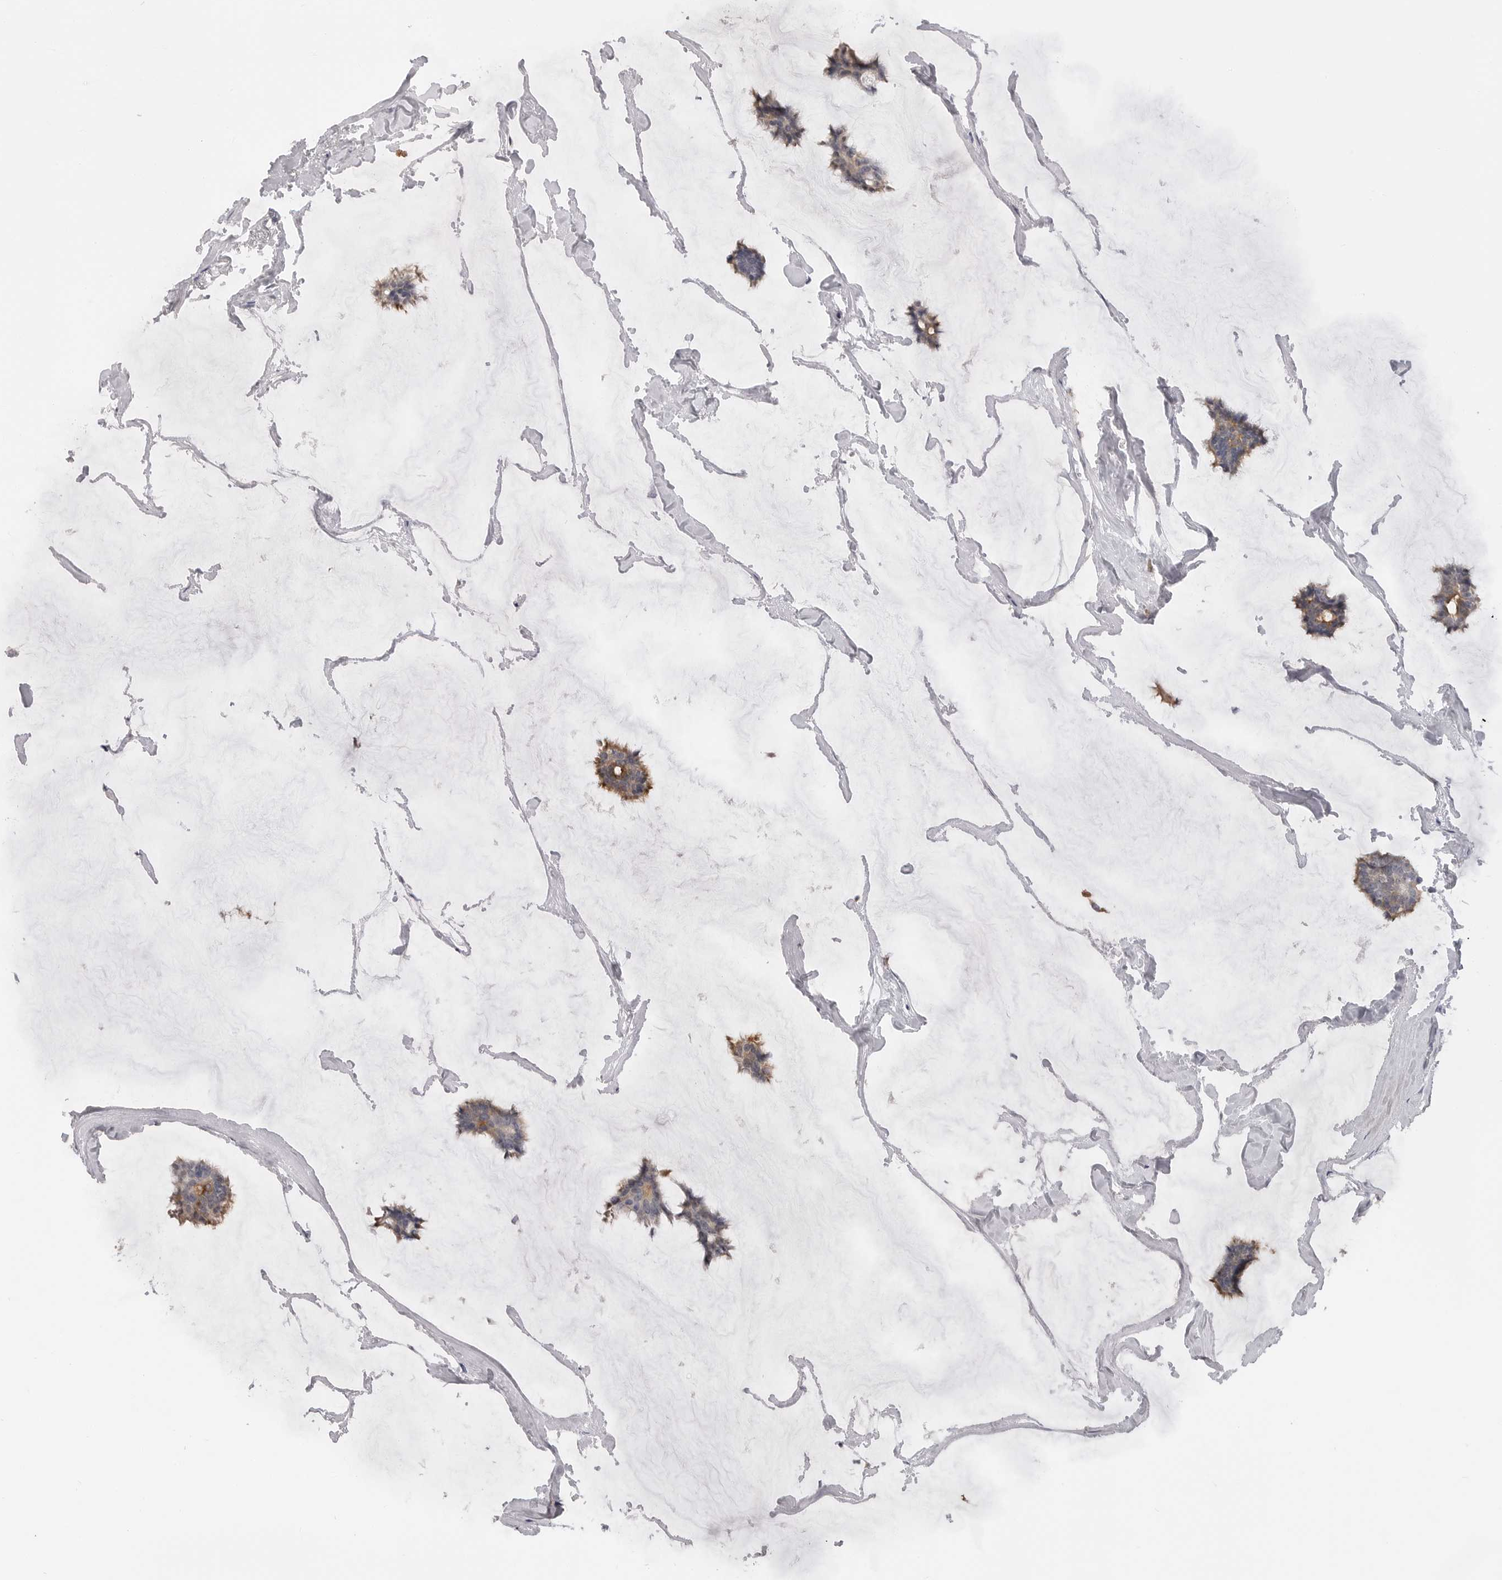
{"staining": {"intensity": "moderate", "quantity": "<25%", "location": "cytoplasmic/membranous"}, "tissue": "breast cancer", "cell_type": "Tumor cells", "image_type": "cancer", "snomed": [{"axis": "morphology", "description": "Duct carcinoma"}, {"axis": "topography", "description": "Breast"}], "caption": "Infiltrating ductal carcinoma (breast) stained with DAB IHC exhibits low levels of moderate cytoplasmic/membranous positivity in approximately <25% of tumor cells. Using DAB (brown) and hematoxylin (blue) stains, captured at high magnification using brightfield microscopy.", "gene": "PLEKHF1", "patient": {"sex": "female", "age": 93}}